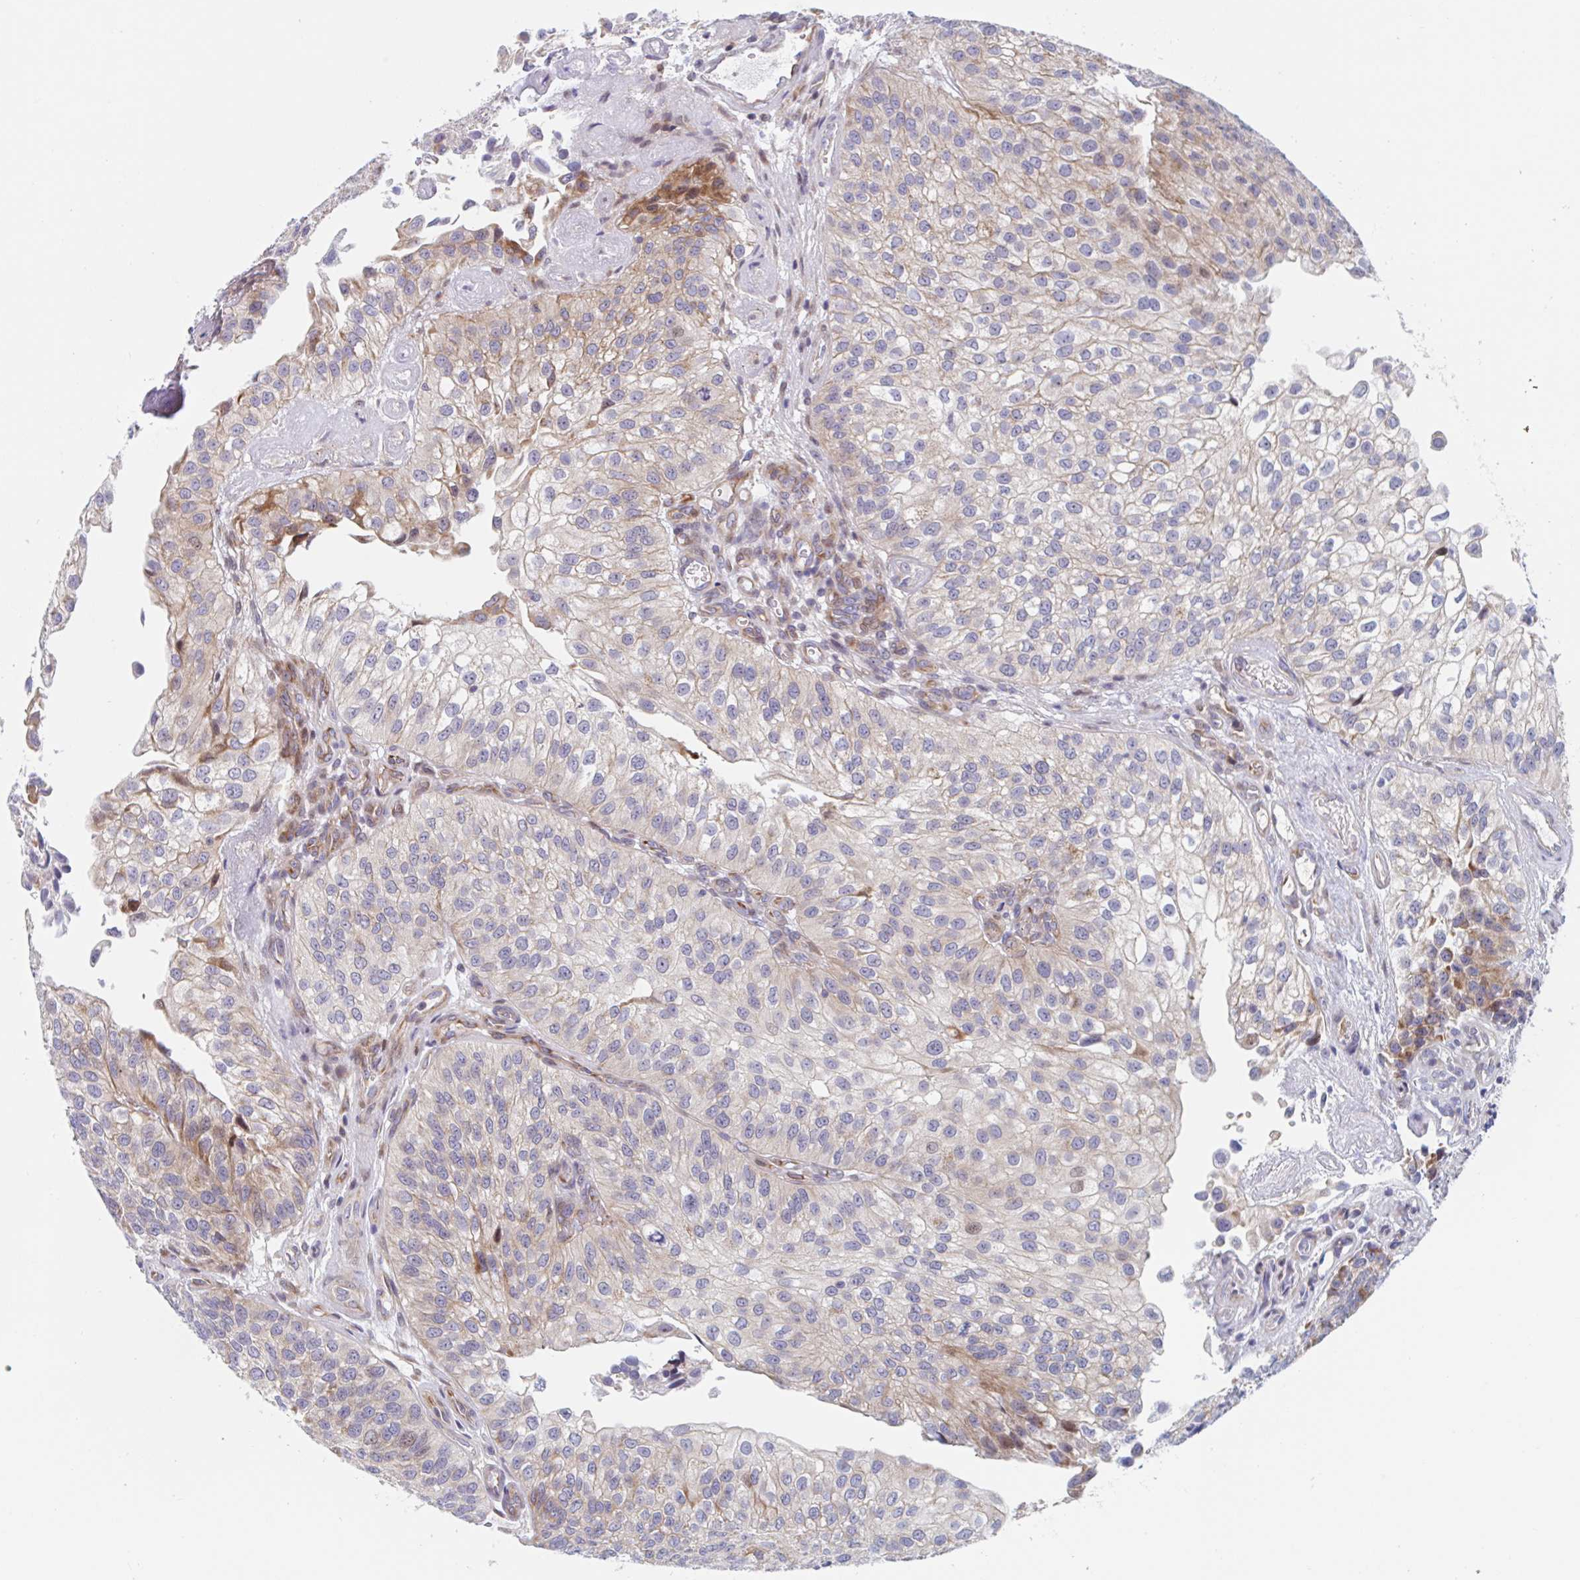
{"staining": {"intensity": "weak", "quantity": "25%-75%", "location": "cytoplasmic/membranous"}, "tissue": "urothelial cancer", "cell_type": "Tumor cells", "image_type": "cancer", "snomed": [{"axis": "morphology", "description": "Urothelial carcinoma, NOS"}, {"axis": "topography", "description": "Urinary bladder"}], "caption": "DAB (3,3'-diaminobenzidine) immunohistochemical staining of urothelial cancer demonstrates weak cytoplasmic/membranous protein positivity in about 25%-75% of tumor cells.", "gene": "DUXA", "patient": {"sex": "male", "age": 87}}